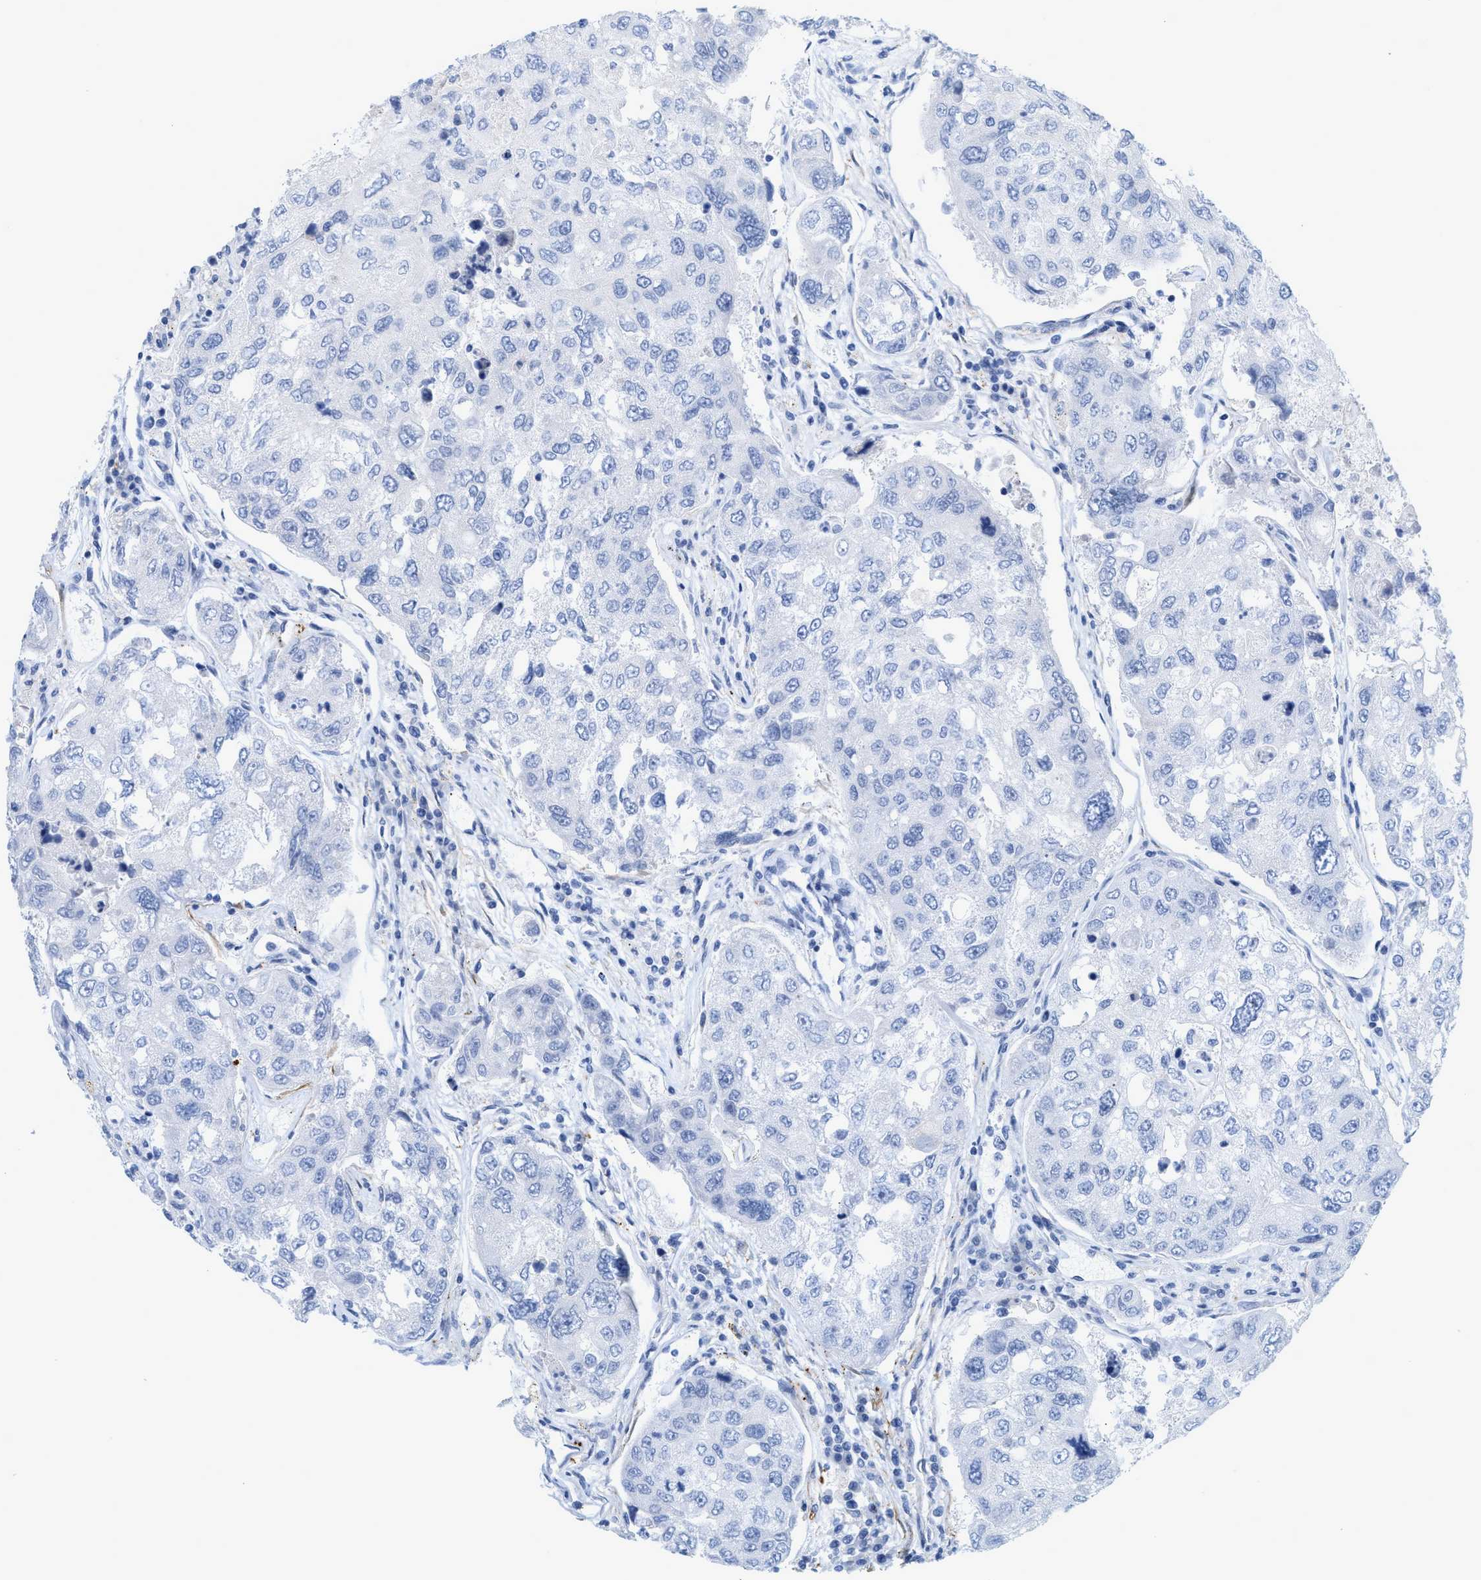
{"staining": {"intensity": "negative", "quantity": "none", "location": "none"}, "tissue": "urothelial cancer", "cell_type": "Tumor cells", "image_type": "cancer", "snomed": [{"axis": "morphology", "description": "Urothelial carcinoma, High grade"}, {"axis": "topography", "description": "Lymph node"}, {"axis": "topography", "description": "Urinary bladder"}], "caption": "Image shows no significant protein positivity in tumor cells of urothelial carcinoma (high-grade).", "gene": "TAGLN", "patient": {"sex": "male", "age": 51}}